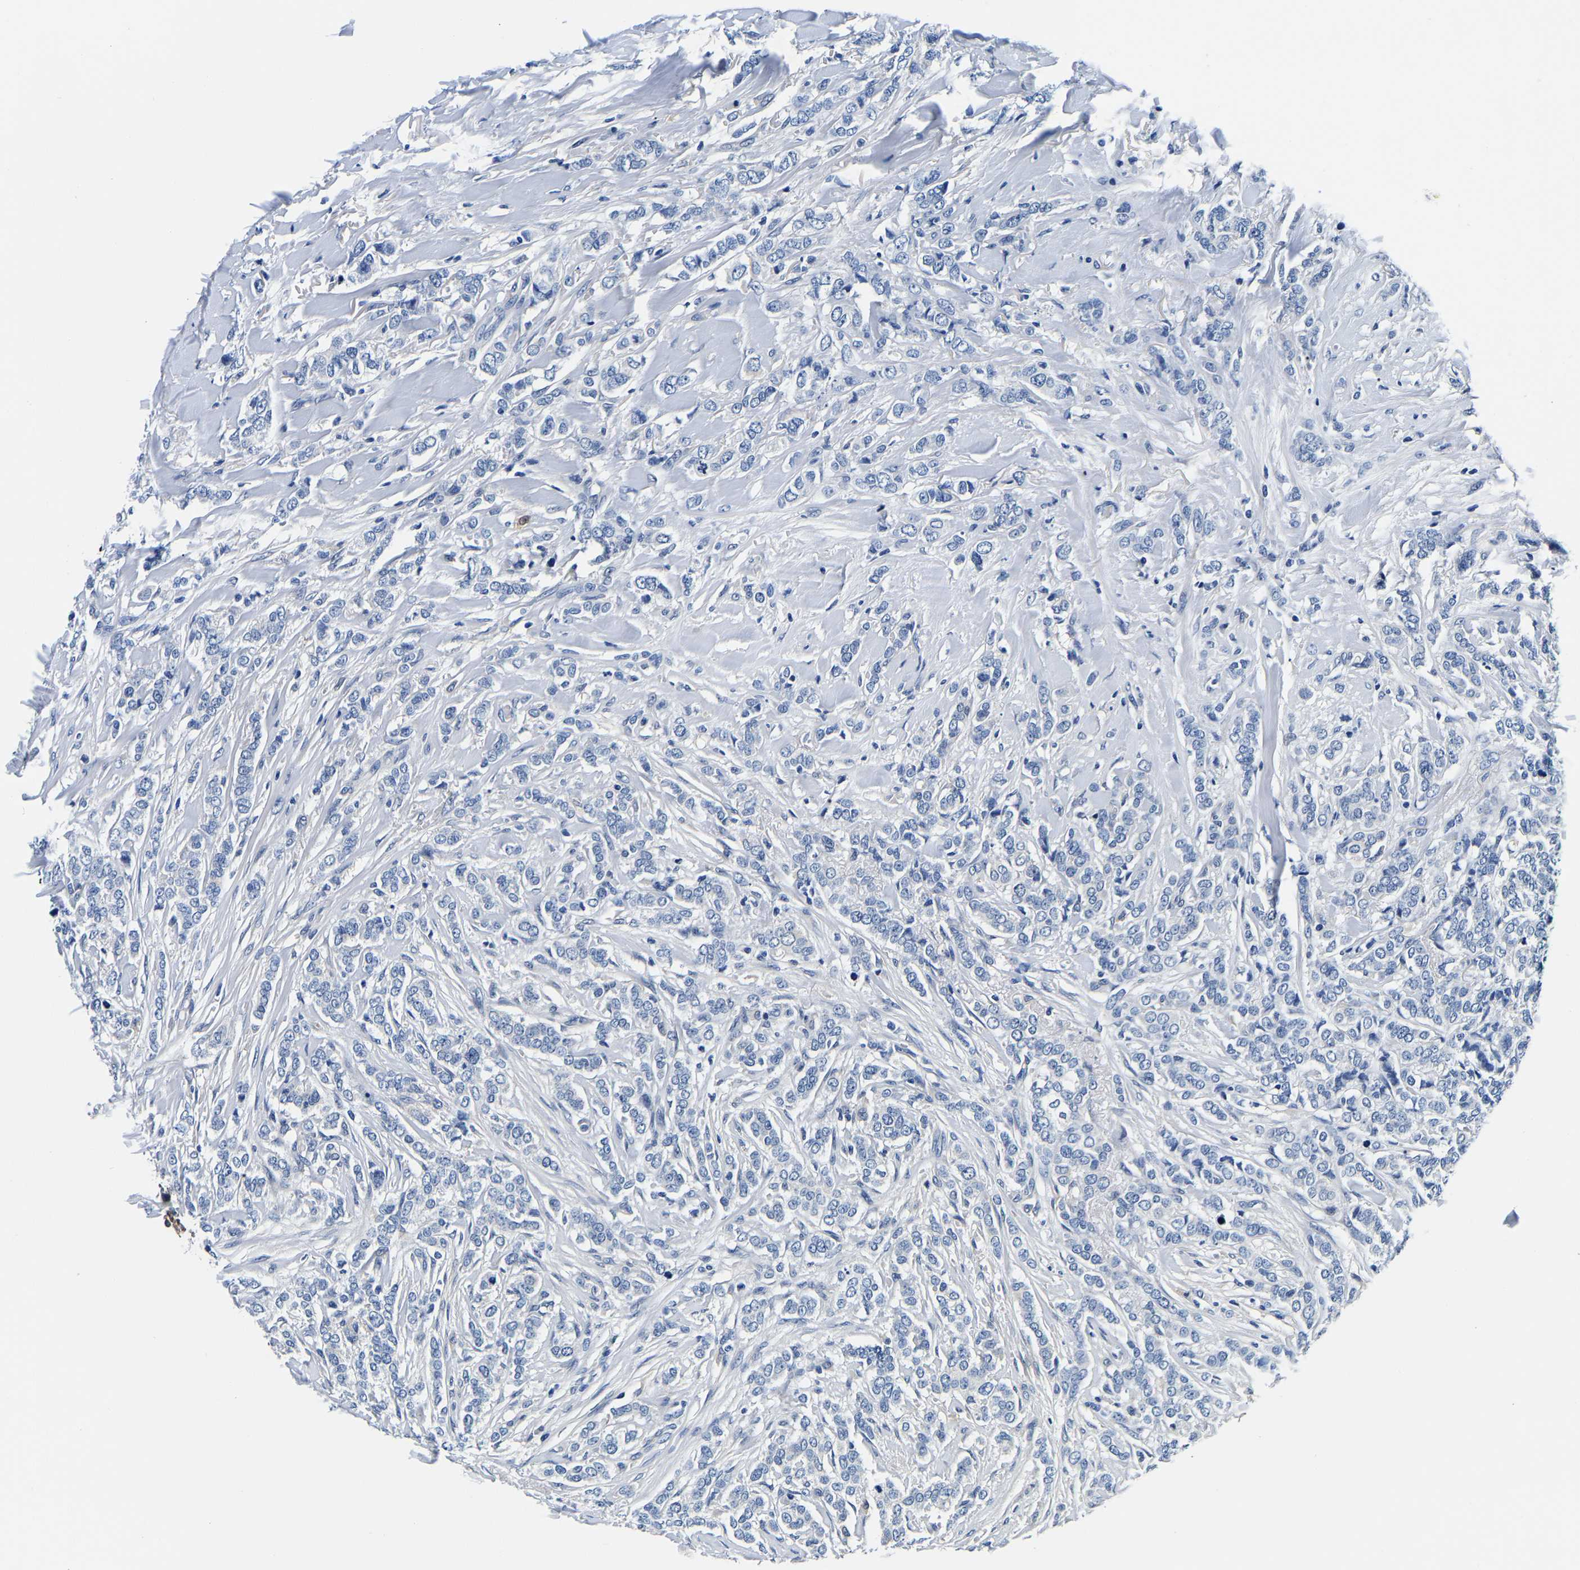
{"staining": {"intensity": "negative", "quantity": "none", "location": "none"}, "tissue": "breast cancer", "cell_type": "Tumor cells", "image_type": "cancer", "snomed": [{"axis": "morphology", "description": "Lobular carcinoma"}, {"axis": "topography", "description": "Skin"}, {"axis": "topography", "description": "Breast"}], "caption": "The immunohistochemistry image has no significant staining in tumor cells of breast lobular carcinoma tissue. (Stains: DAB immunohistochemistry with hematoxylin counter stain, Microscopy: brightfield microscopy at high magnification).", "gene": "ACO1", "patient": {"sex": "female", "age": 46}}